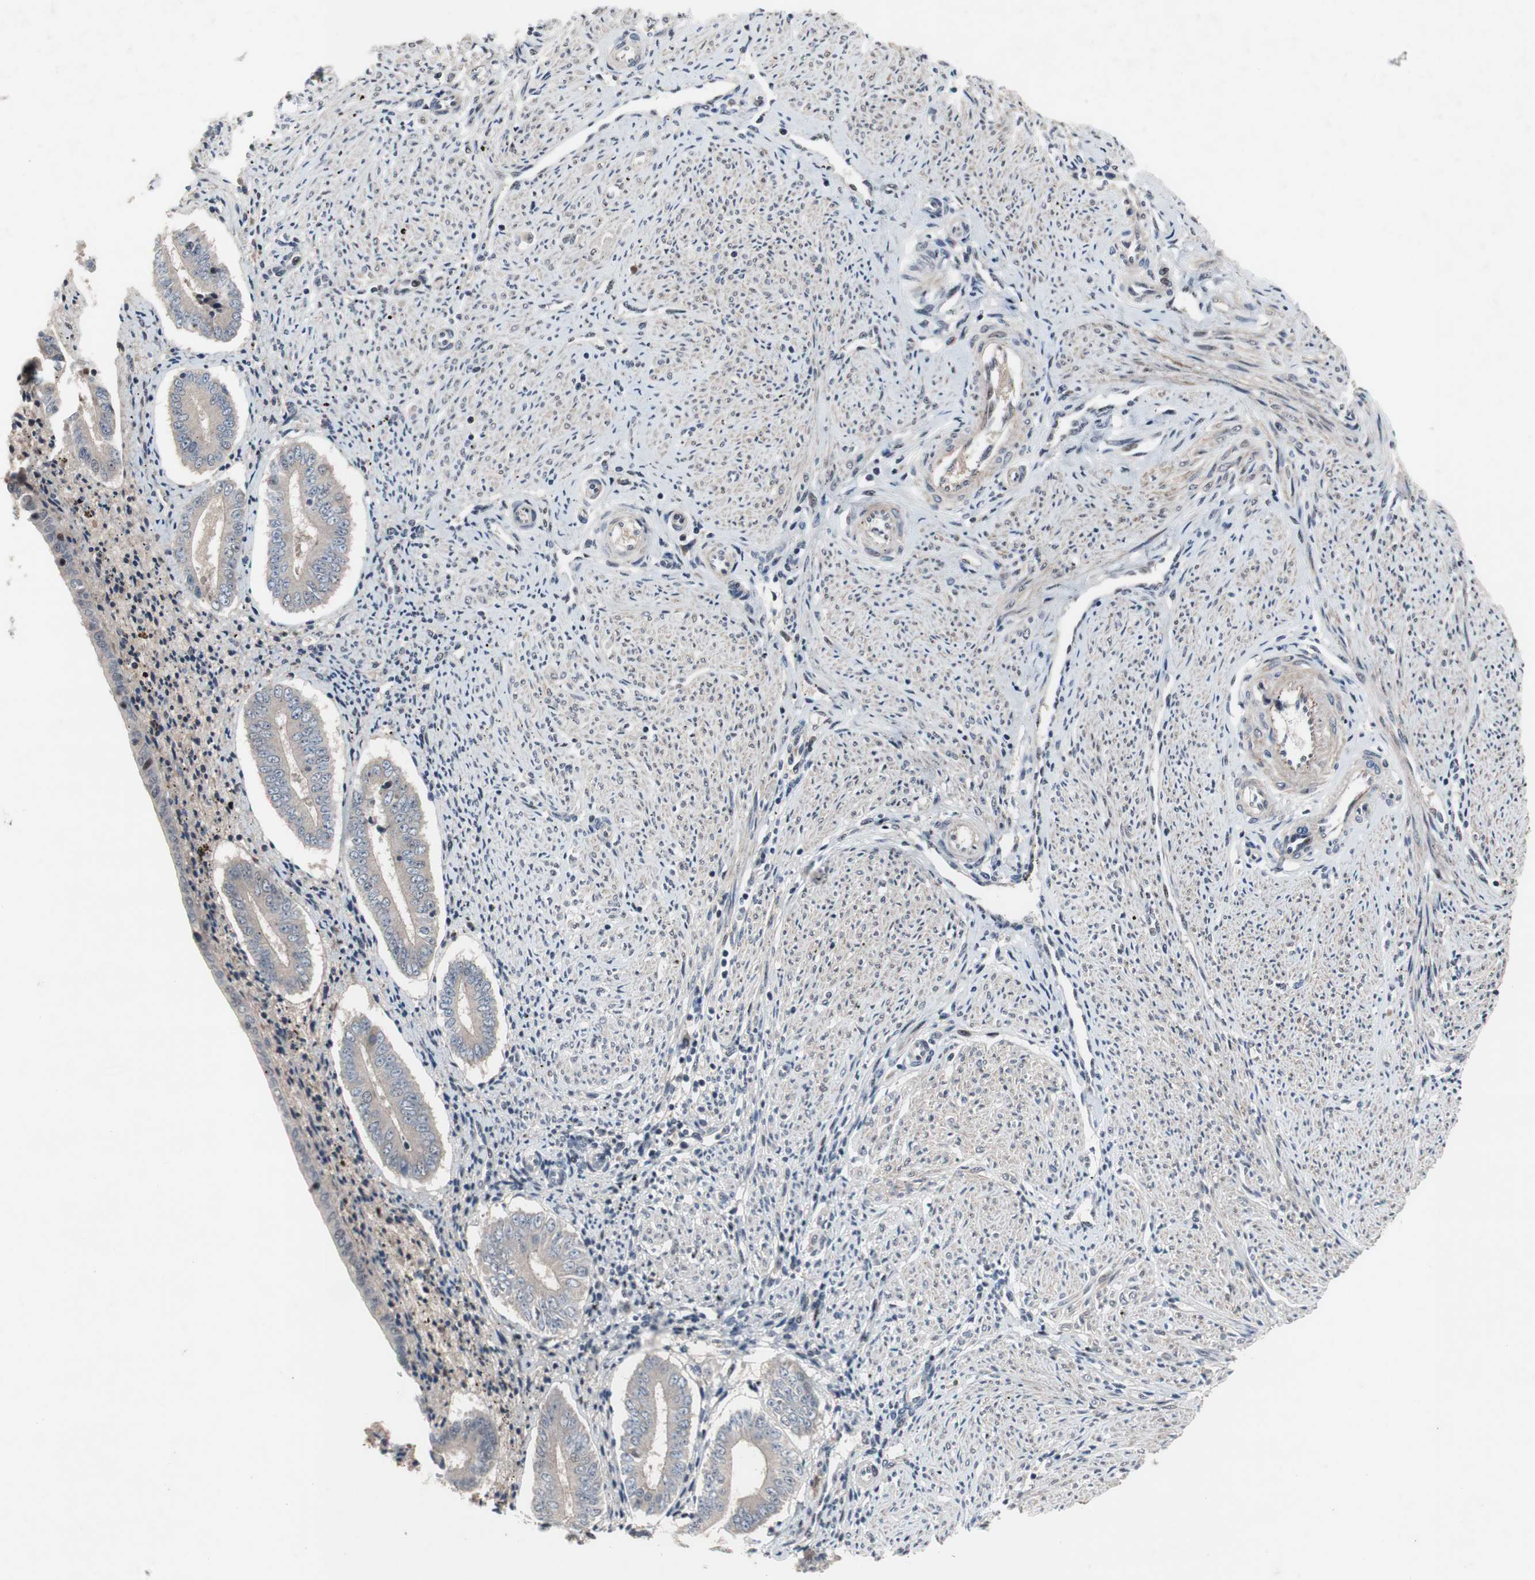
{"staining": {"intensity": "weak", "quantity": "<25%", "location": "nuclear"}, "tissue": "endometrium", "cell_type": "Cells in endometrial stroma", "image_type": "normal", "snomed": [{"axis": "morphology", "description": "Normal tissue, NOS"}, {"axis": "topography", "description": "Endometrium"}], "caption": "There is no significant positivity in cells in endometrial stroma of endometrium. (DAB (3,3'-diaminobenzidine) immunohistochemistry, high magnification).", "gene": "PINX1", "patient": {"sex": "female", "age": 42}}